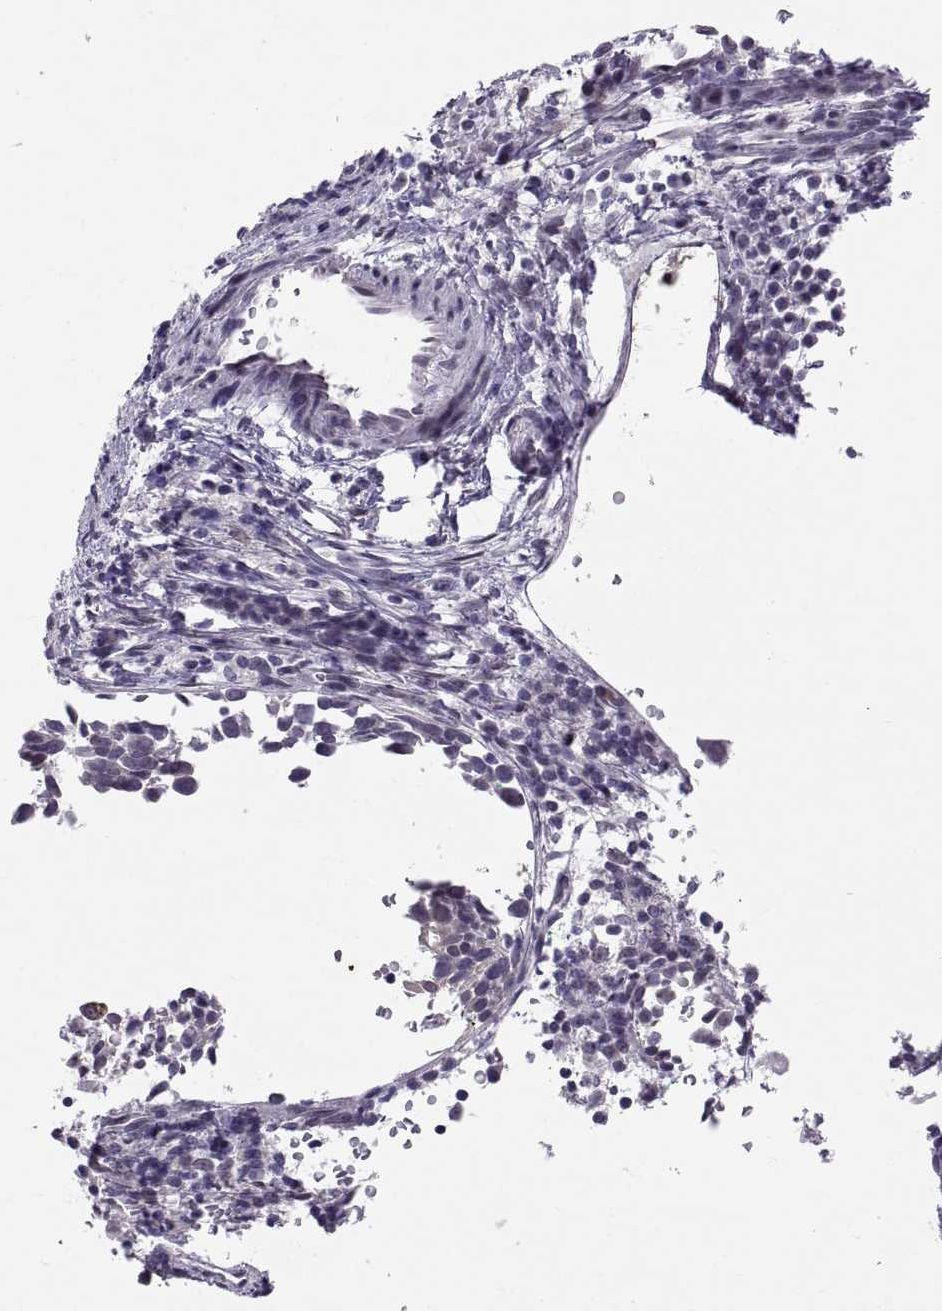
{"staining": {"intensity": "negative", "quantity": "none", "location": "none"}, "tissue": "lung cancer", "cell_type": "Tumor cells", "image_type": "cancer", "snomed": [{"axis": "morphology", "description": "Squamous cell carcinoma, NOS"}, {"axis": "topography", "description": "Lung"}], "caption": "Tumor cells show no significant positivity in lung cancer (squamous cell carcinoma).", "gene": "KRT77", "patient": {"sex": "male", "age": 57}}